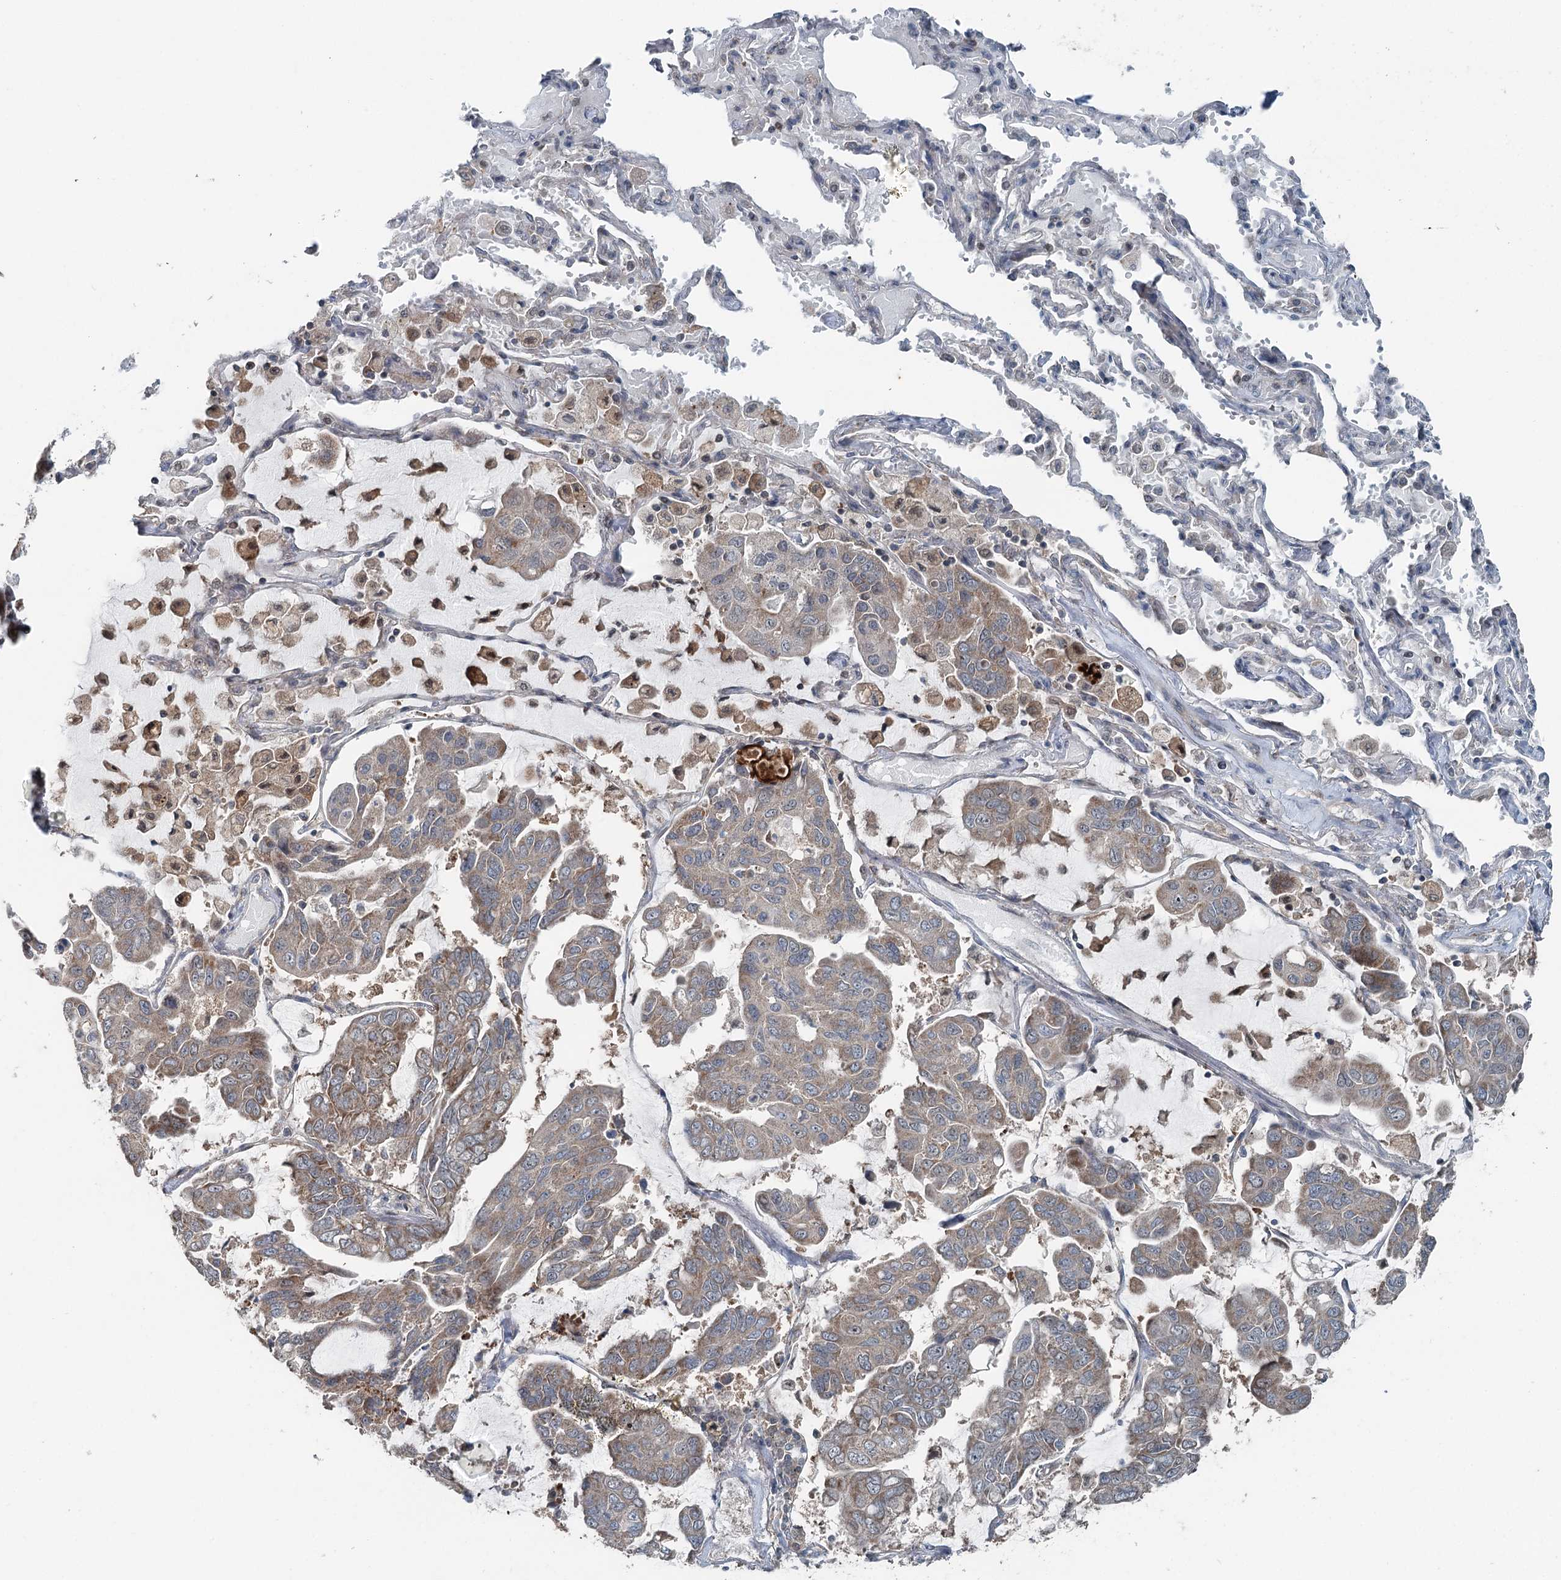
{"staining": {"intensity": "moderate", "quantity": "<25%", "location": "cytoplasmic/membranous"}, "tissue": "lung cancer", "cell_type": "Tumor cells", "image_type": "cancer", "snomed": [{"axis": "morphology", "description": "Adenocarcinoma, NOS"}, {"axis": "topography", "description": "Lung"}], "caption": "A high-resolution image shows IHC staining of lung adenocarcinoma, which reveals moderate cytoplasmic/membranous expression in approximately <25% of tumor cells. The staining is performed using DAB brown chromogen to label protein expression. The nuclei are counter-stained blue using hematoxylin.", "gene": "WAPL", "patient": {"sex": "male", "age": 64}}